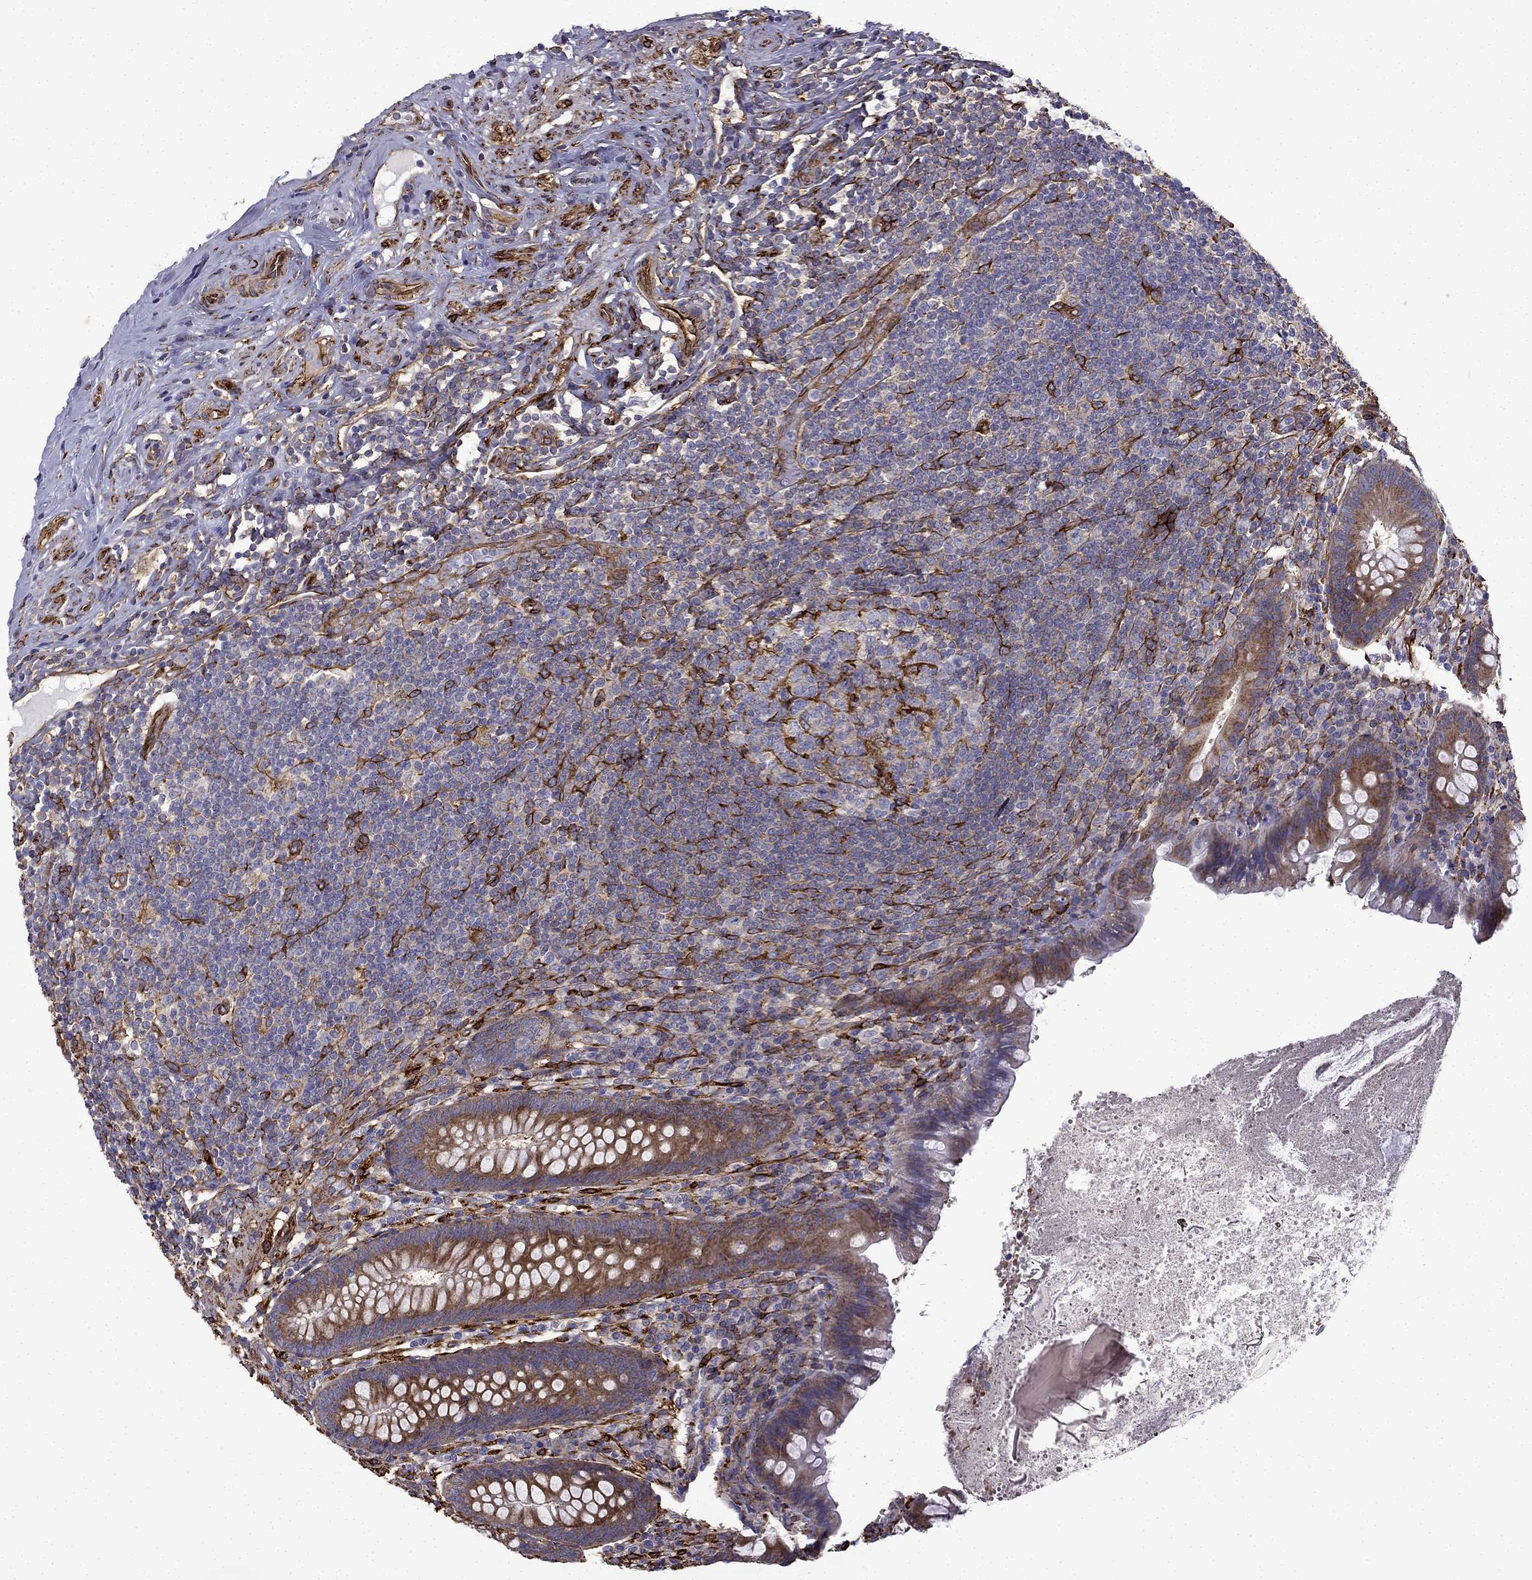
{"staining": {"intensity": "moderate", "quantity": ">75%", "location": "cytoplasmic/membranous"}, "tissue": "appendix", "cell_type": "Glandular cells", "image_type": "normal", "snomed": [{"axis": "morphology", "description": "Normal tissue, NOS"}, {"axis": "topography", "description": "Appendix"}], "caption": "A brown stain labels moderate cytoplasmic/membranous staining of a protein in glandular cells of normal appendix.", "gene": "MAP4", "patient": {"sex": "male", "age": 47}}